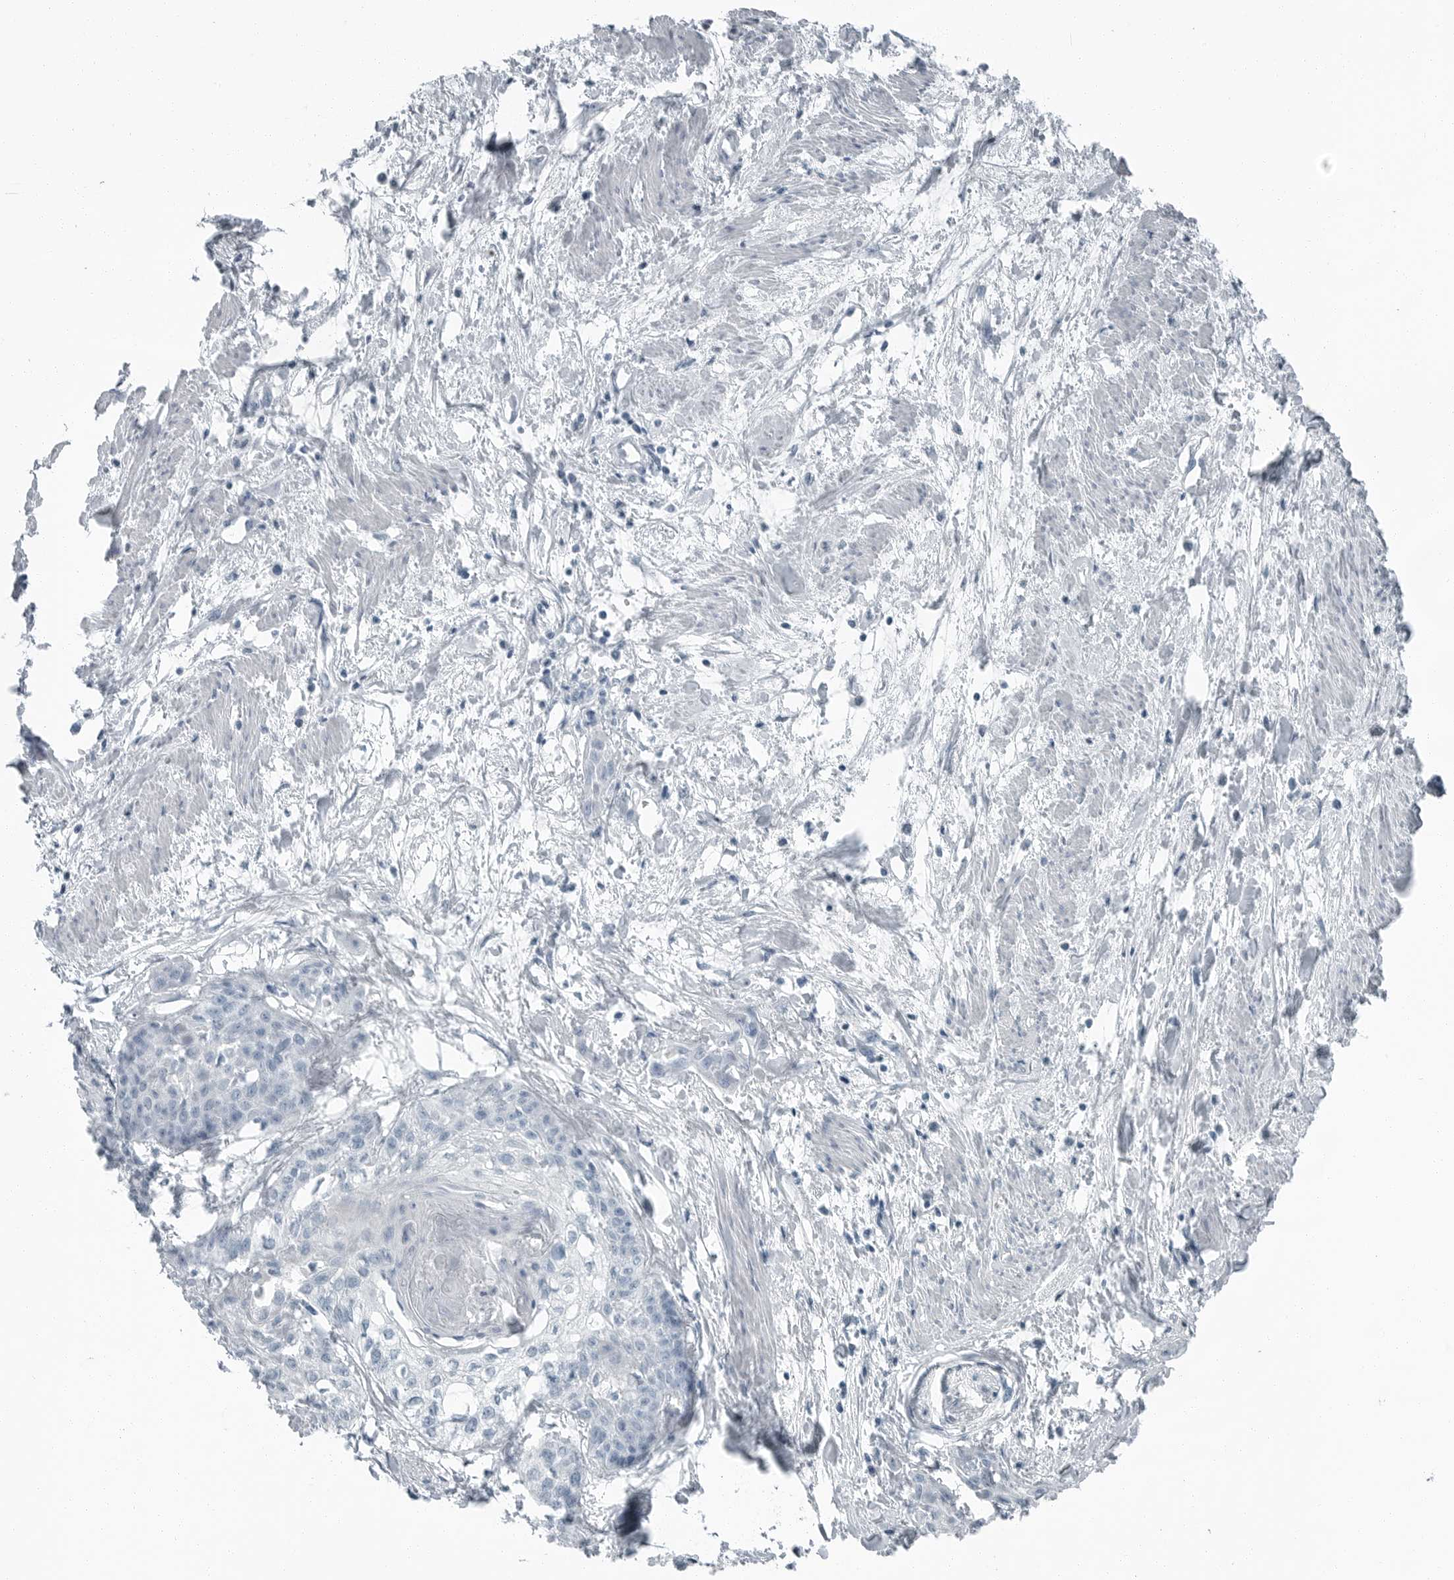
{"staining": {"intensity": "negative", "quantity": "none", "location": "none"}, "tissue": "cervical cancer", "cell_type": "Tumor cells", "image_type": "cancer", "snomed": [{"axis": "morphology", "description": "Squamous cell carcinoma, NOS"}, {"axis": "topography", "description": "Cervix"}], "caption": "Immunohistochemical staining of squamous cell carcinoma (cervical) shows no significant staining in tumor cells.", "gene": "FABP6", "patient": {"sex": "female", "age": 57}}